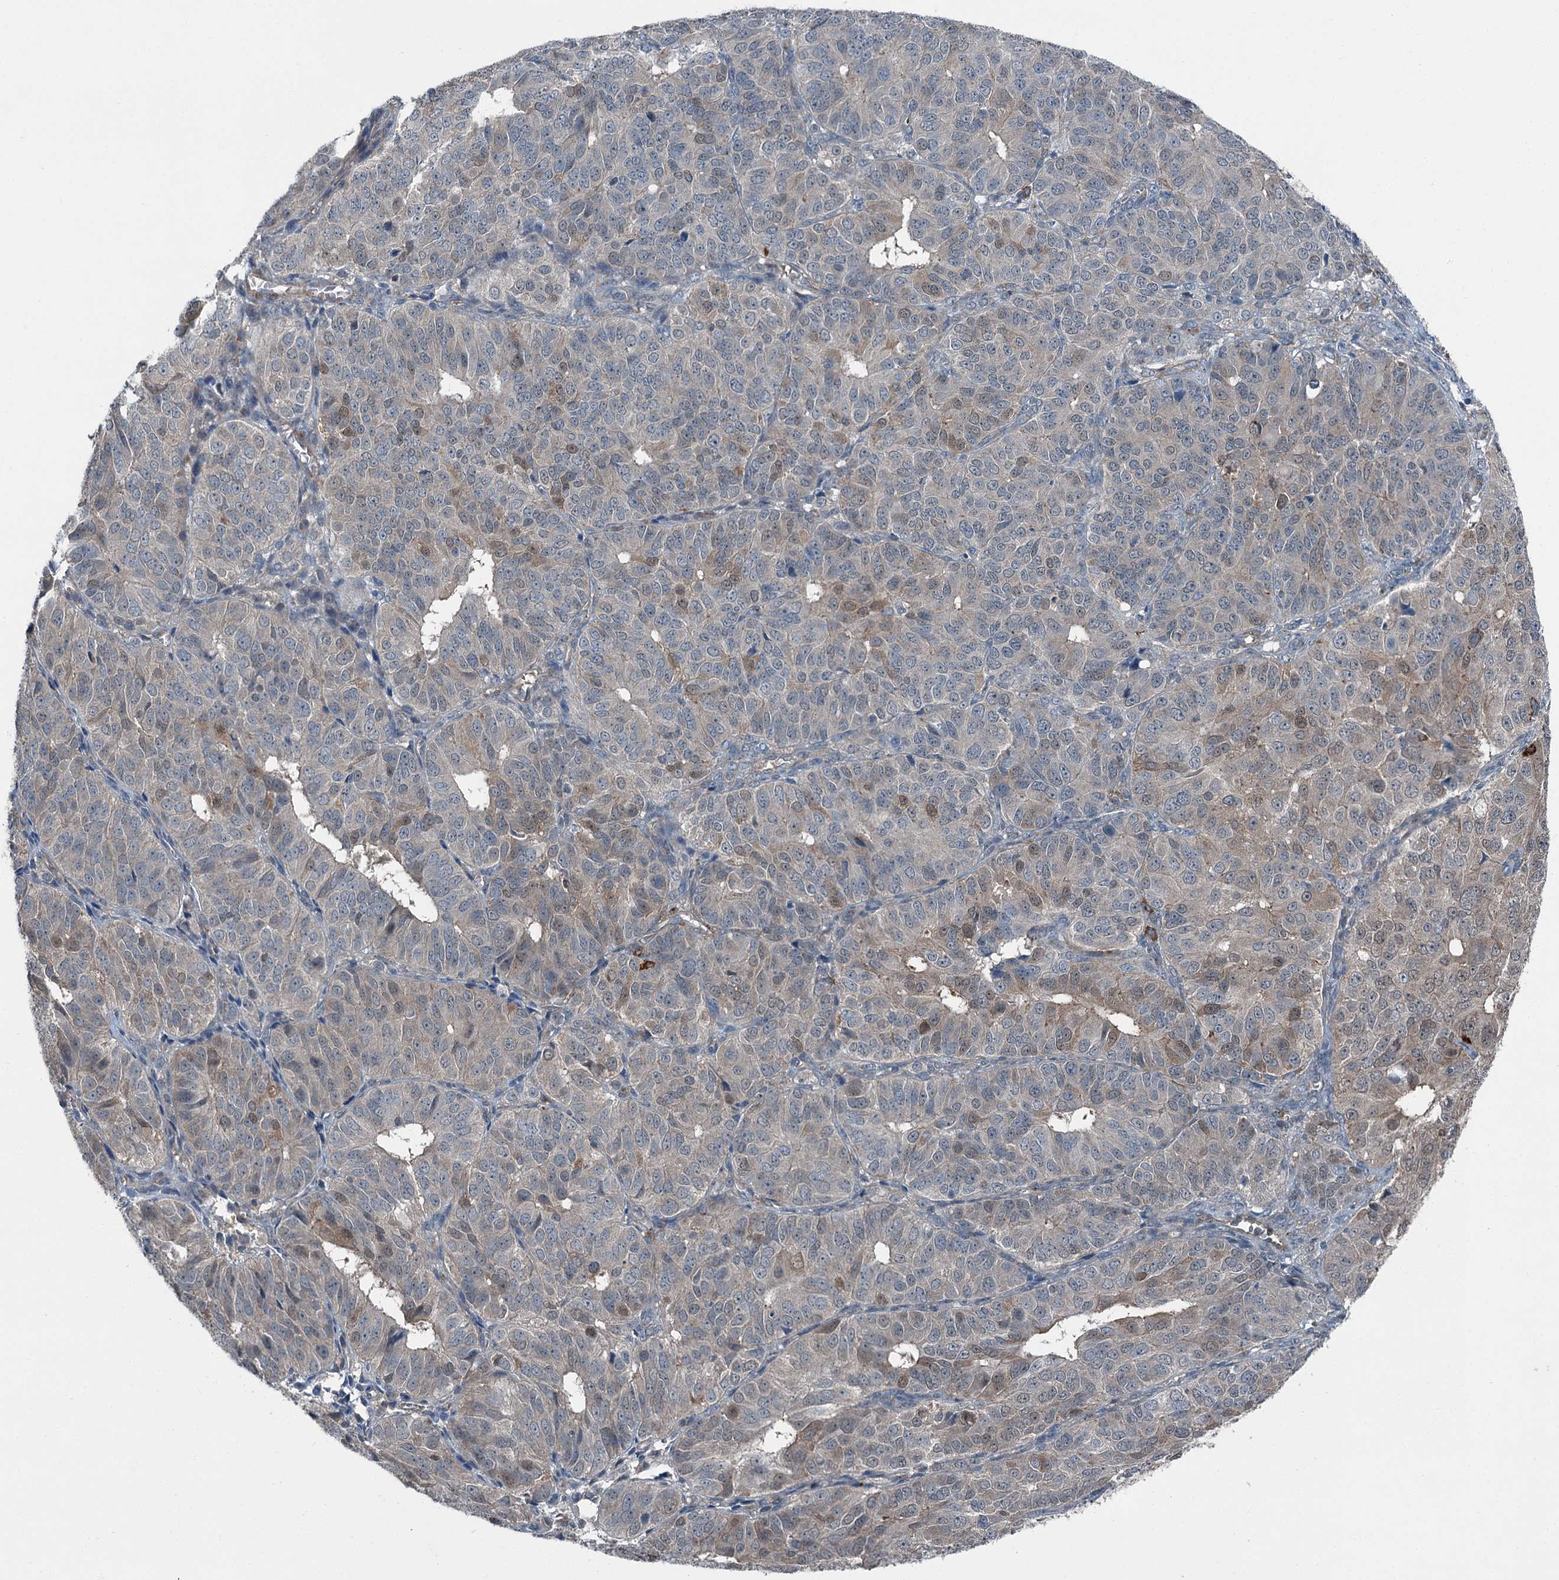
{"staining": {"intensity": "weak", "quantity": "25%-75%", "location": "cytoplasmic/membranous"}, "tissue": "ovarian cancer", "cell_type": "Tumor cells", "image_type": "cancer", "snomed": [{"axis": "morphology", "description": "Carcinoma, endometroid"}, {"axis": "topography", "description": "Ovary"}], "caption": "The histopathology image shows immunohistochemical staining of endometroid carcinoma (ovarian). There is weak cytoplasmic/membranous positivity is appreciated in about 25%-75% of tumor cells. (Brightfield microscopy of DAB IHC at high magnification).", "gene": "AXL", "patient": {"sex": "female", "age": 51}}